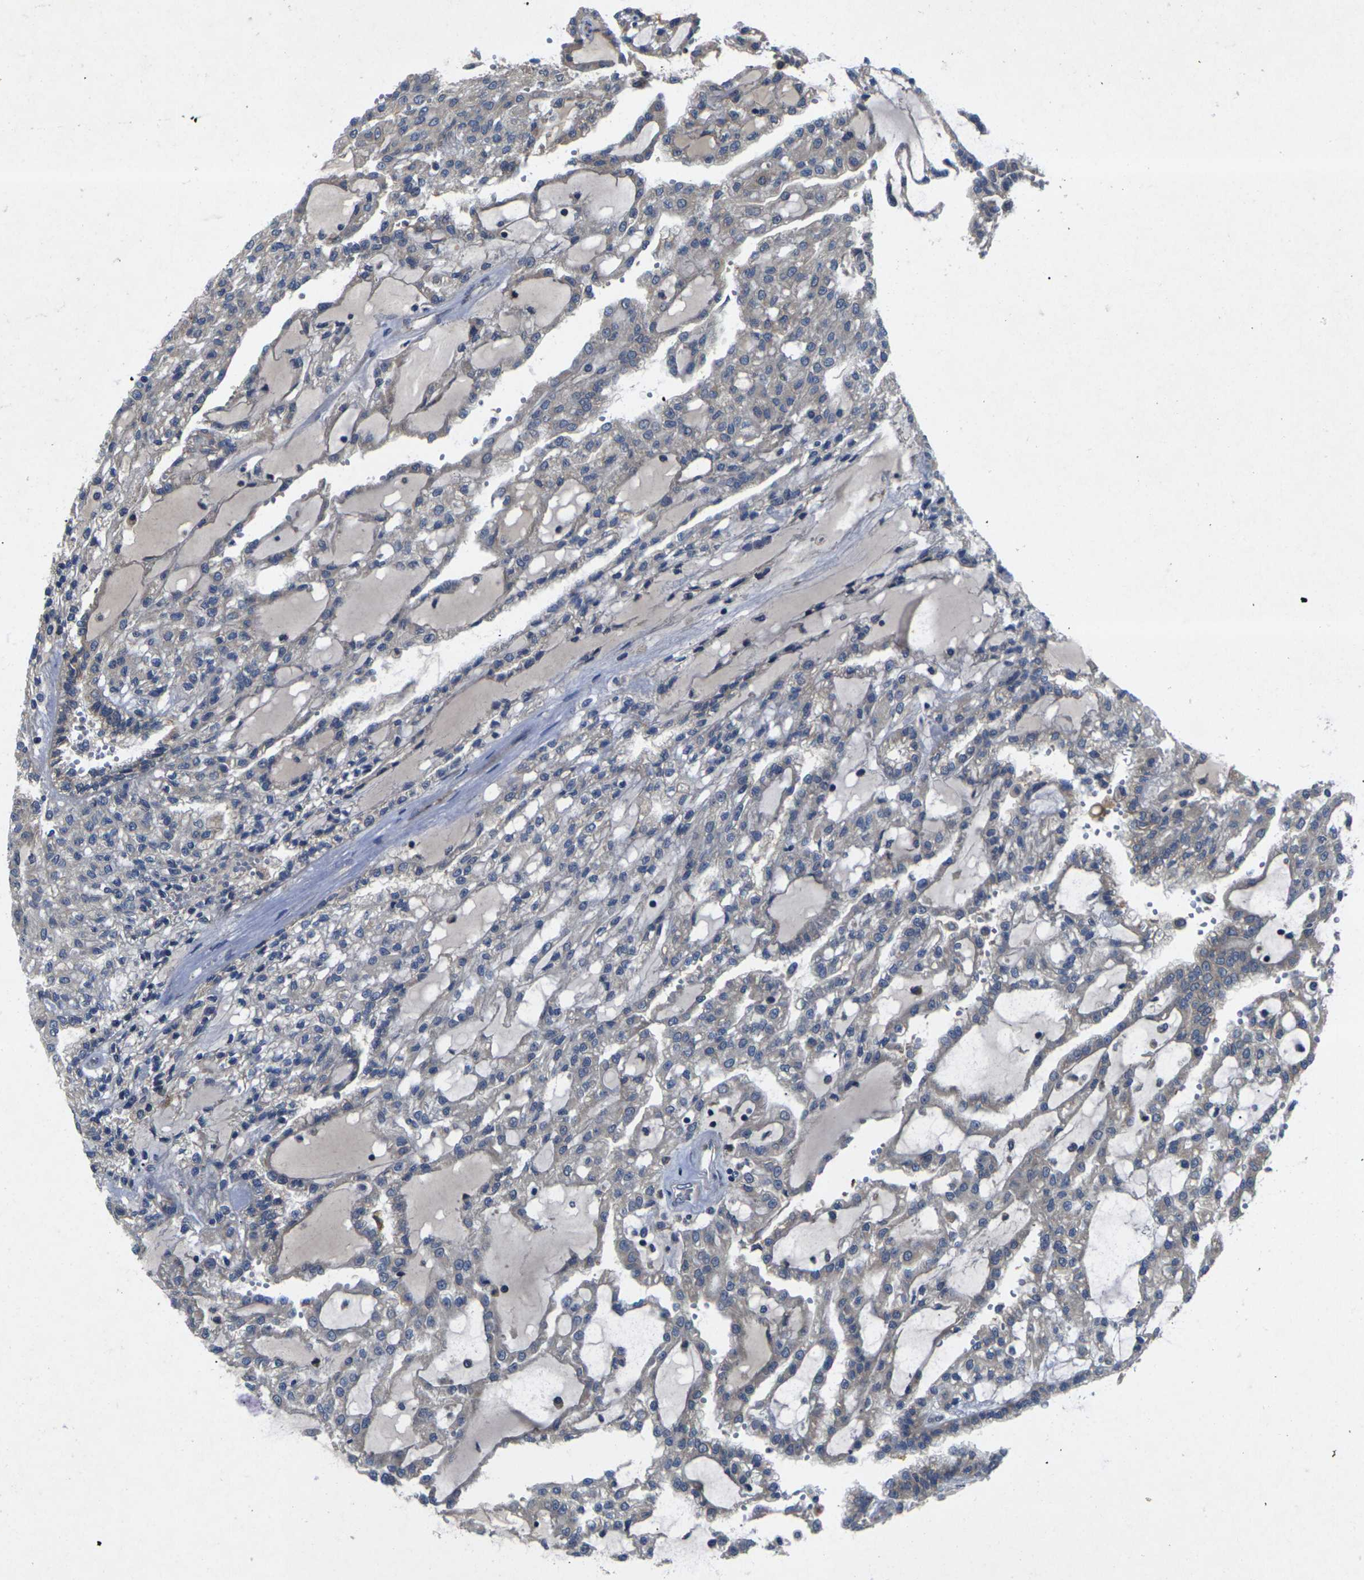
{"staining": {"intensity": "negative", "quantity": "none", "location": "none"}, "tissue": "renal cancer", "cell_type": "Tumor cells", "image_type": "cancer", "snomed": [{"axis": "morphology", "description": "Adenocarcinoma, NOS"}, {"axis": "topography", "description": "Kidney"}], "caption": "This is an immunohistochemistry (IHC) micrograph of human adenocarcinoma (renal). There is no staining in tumor cells.", "gene": "KIF1B", "patient": {"sex": "male", "age": 63}}